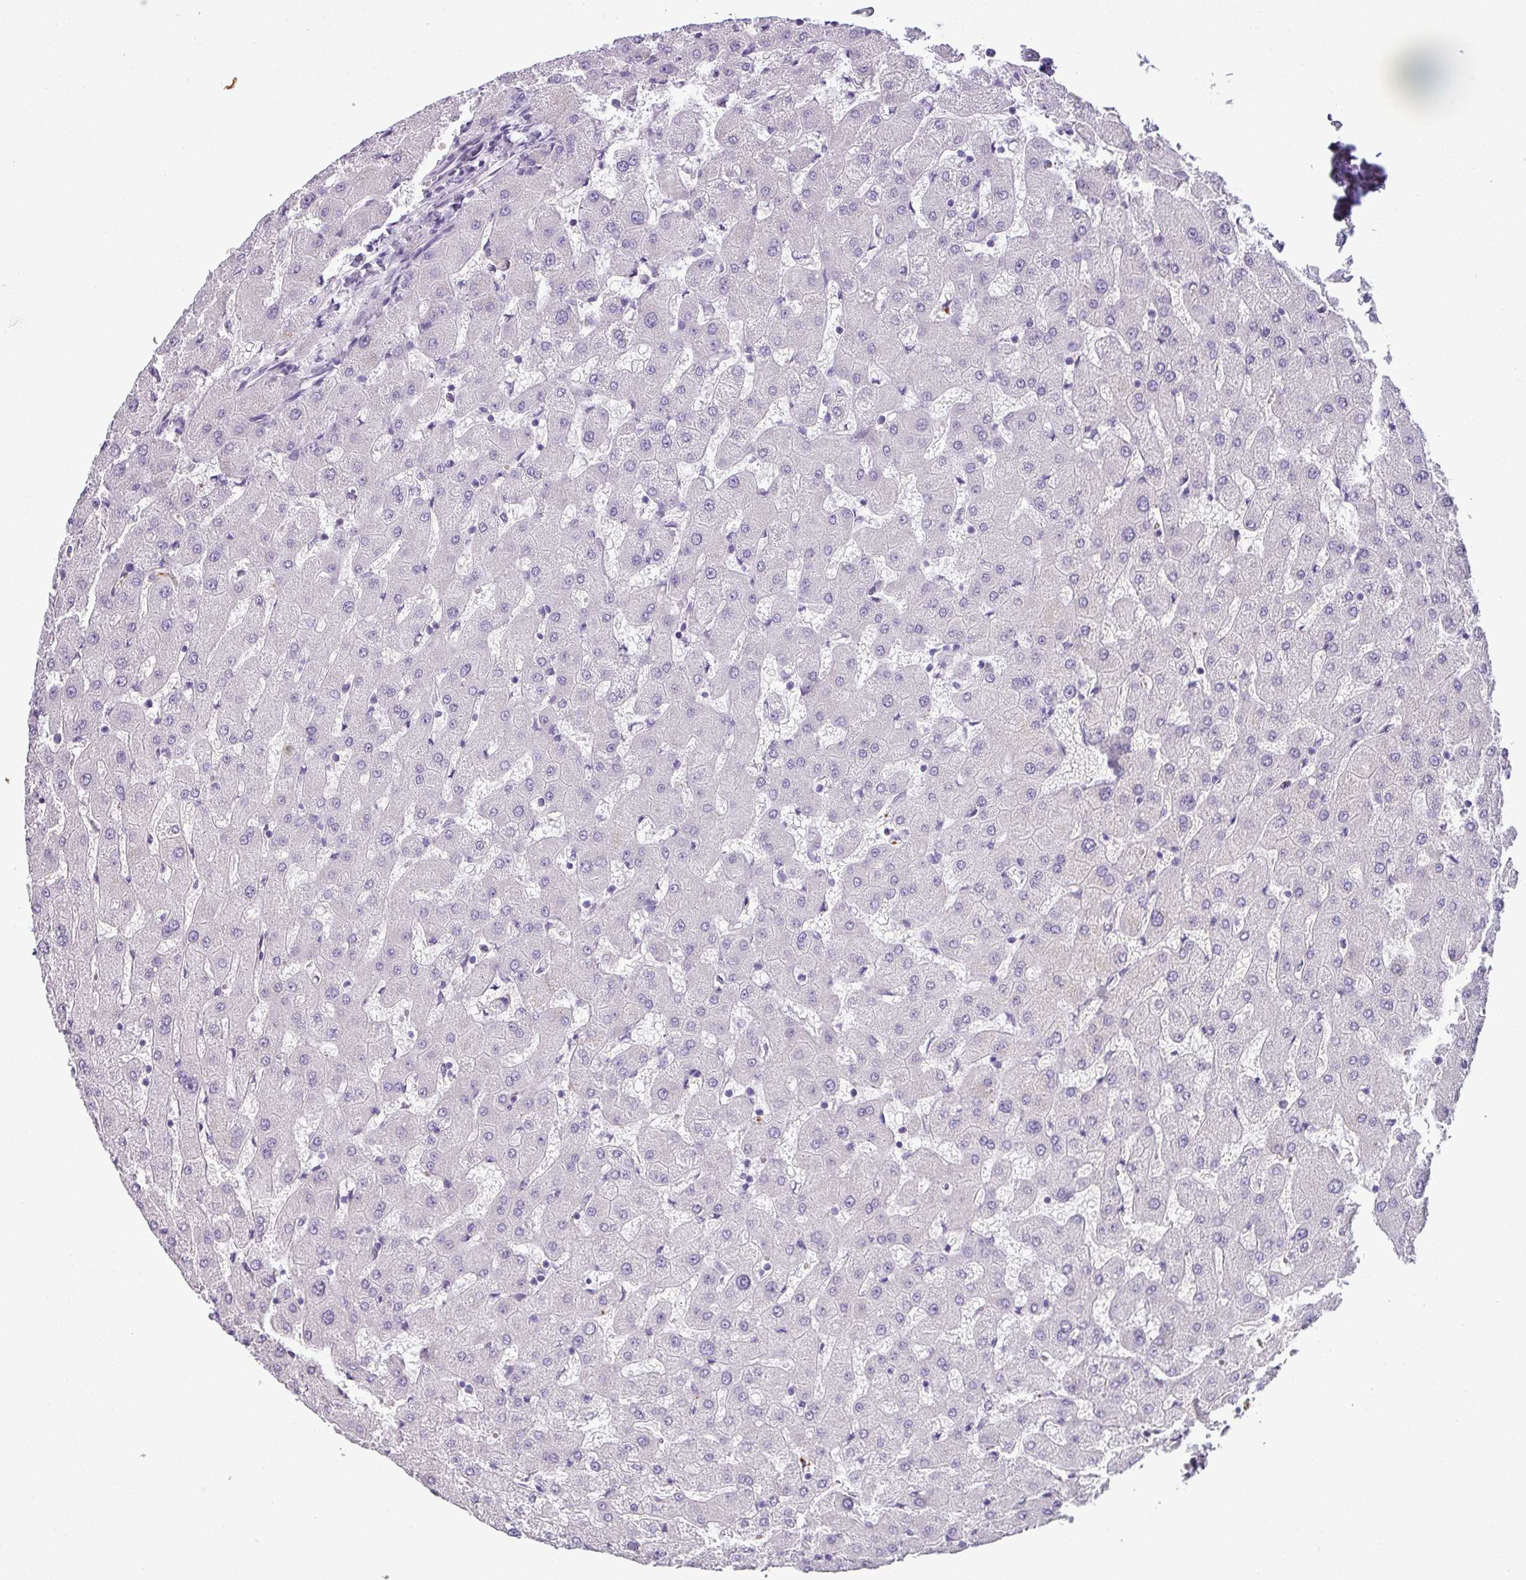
{"staining": {"intensity": "negative", "quantity": "none", "location": "none"}, "tissue": "liver", "cell_type": "Cholangiocytes", "image_type": "normal", "snomed": [{"axis": "morphology", "description": "Normal tissue, NOS"}, {"axis": "topography", "description": "Liver"}], "caption": "There is no significant expression in cholangiocytes of liver. (DAB IHC with hematoxylin counter stain).", "gene": "CDH16", "patient": {"sex": "female", "age": 63}}